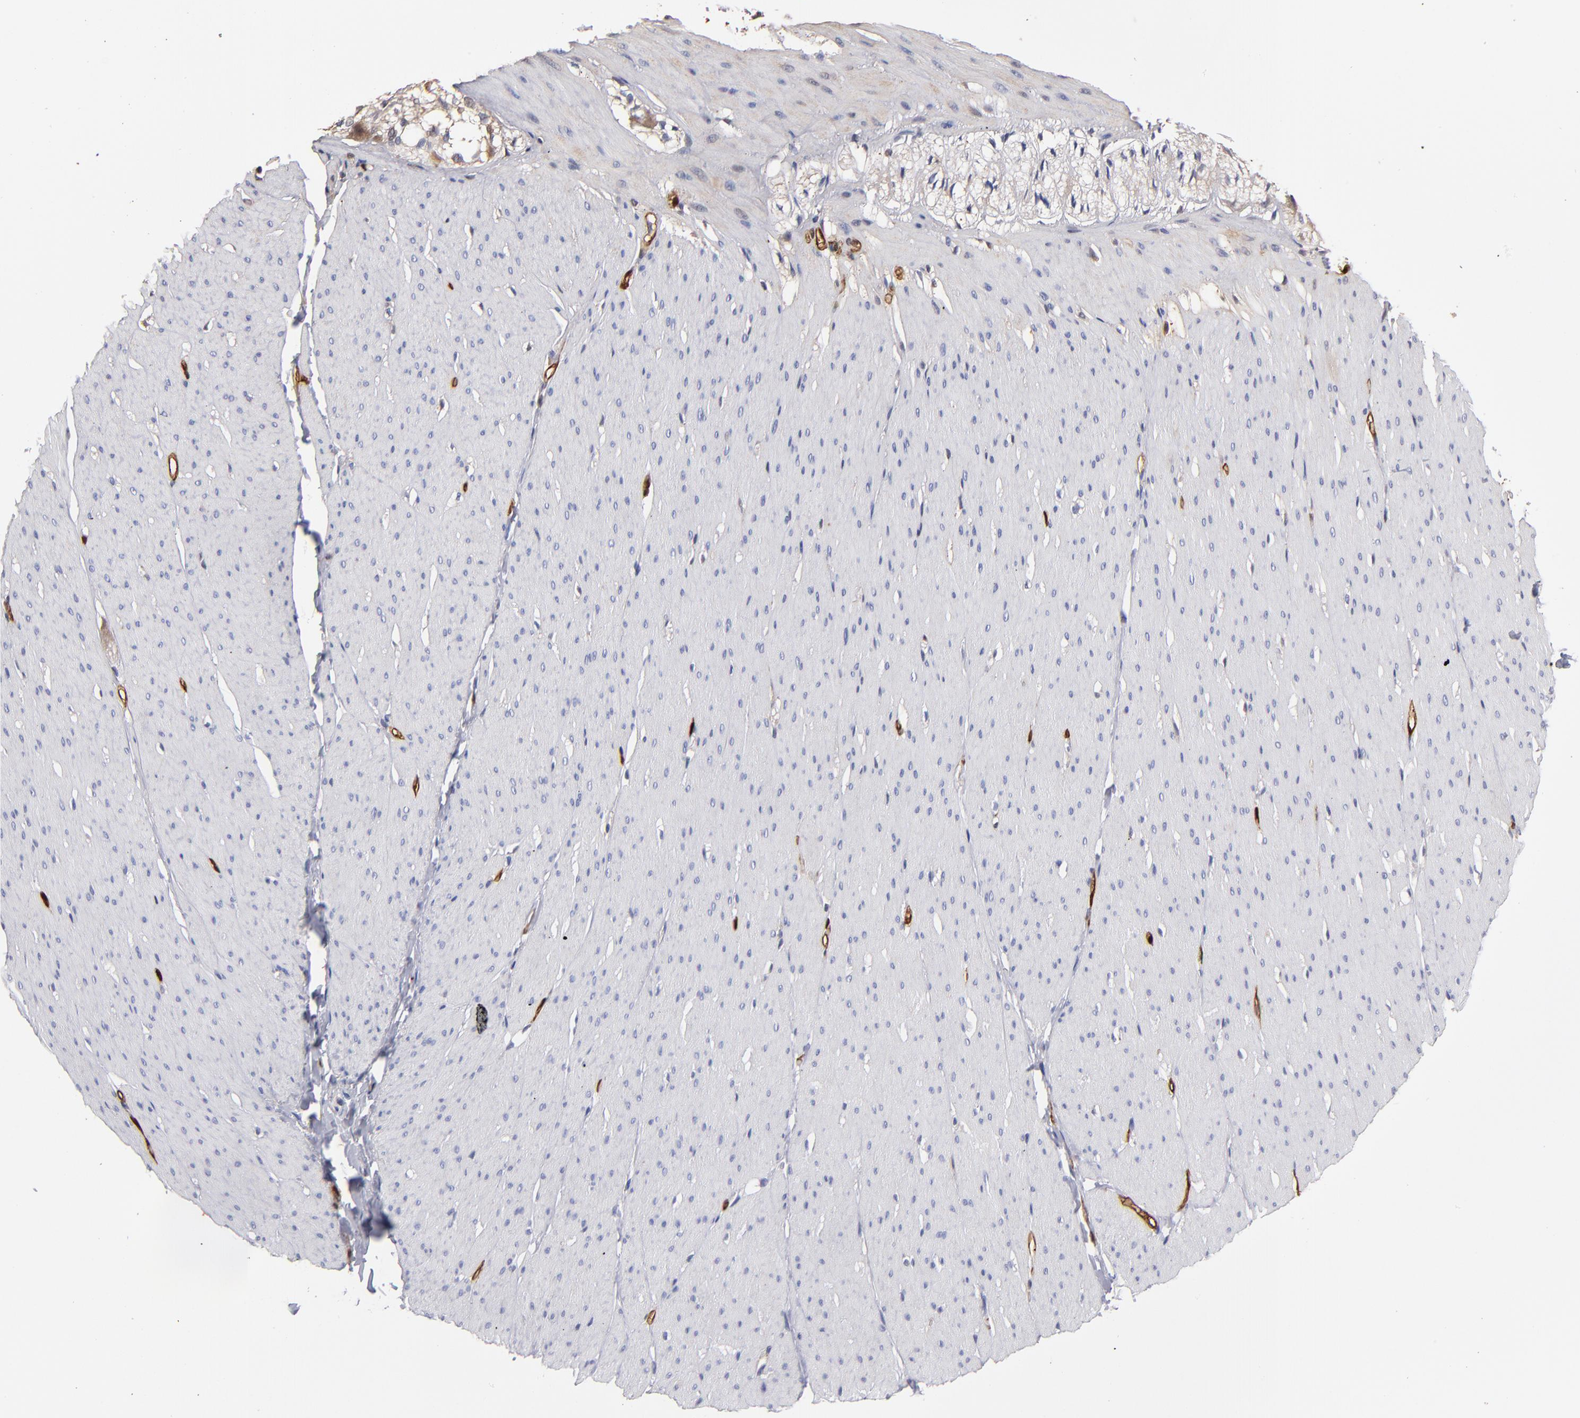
{"staining": {"intensity": "negative", "quantity": "none", "location": "none"}, "tissue": "smooth muscle", "cell_type": "Smooth muscle cells", "image_type": "normal", "snomed": [{"axis": "morphology", "description": "Normal tissue, NOS"}, {"axis": "topography", "description": "Smooth muscle"}, {"axis": "topography", "description": "Colon"}], "caption": "This is an immunohistochemistry image of normal human smooth muscle. There is no expression in smooth muscle cells.", "gene": "FABP4", "patient": {"sex": "male", "age": 67}}